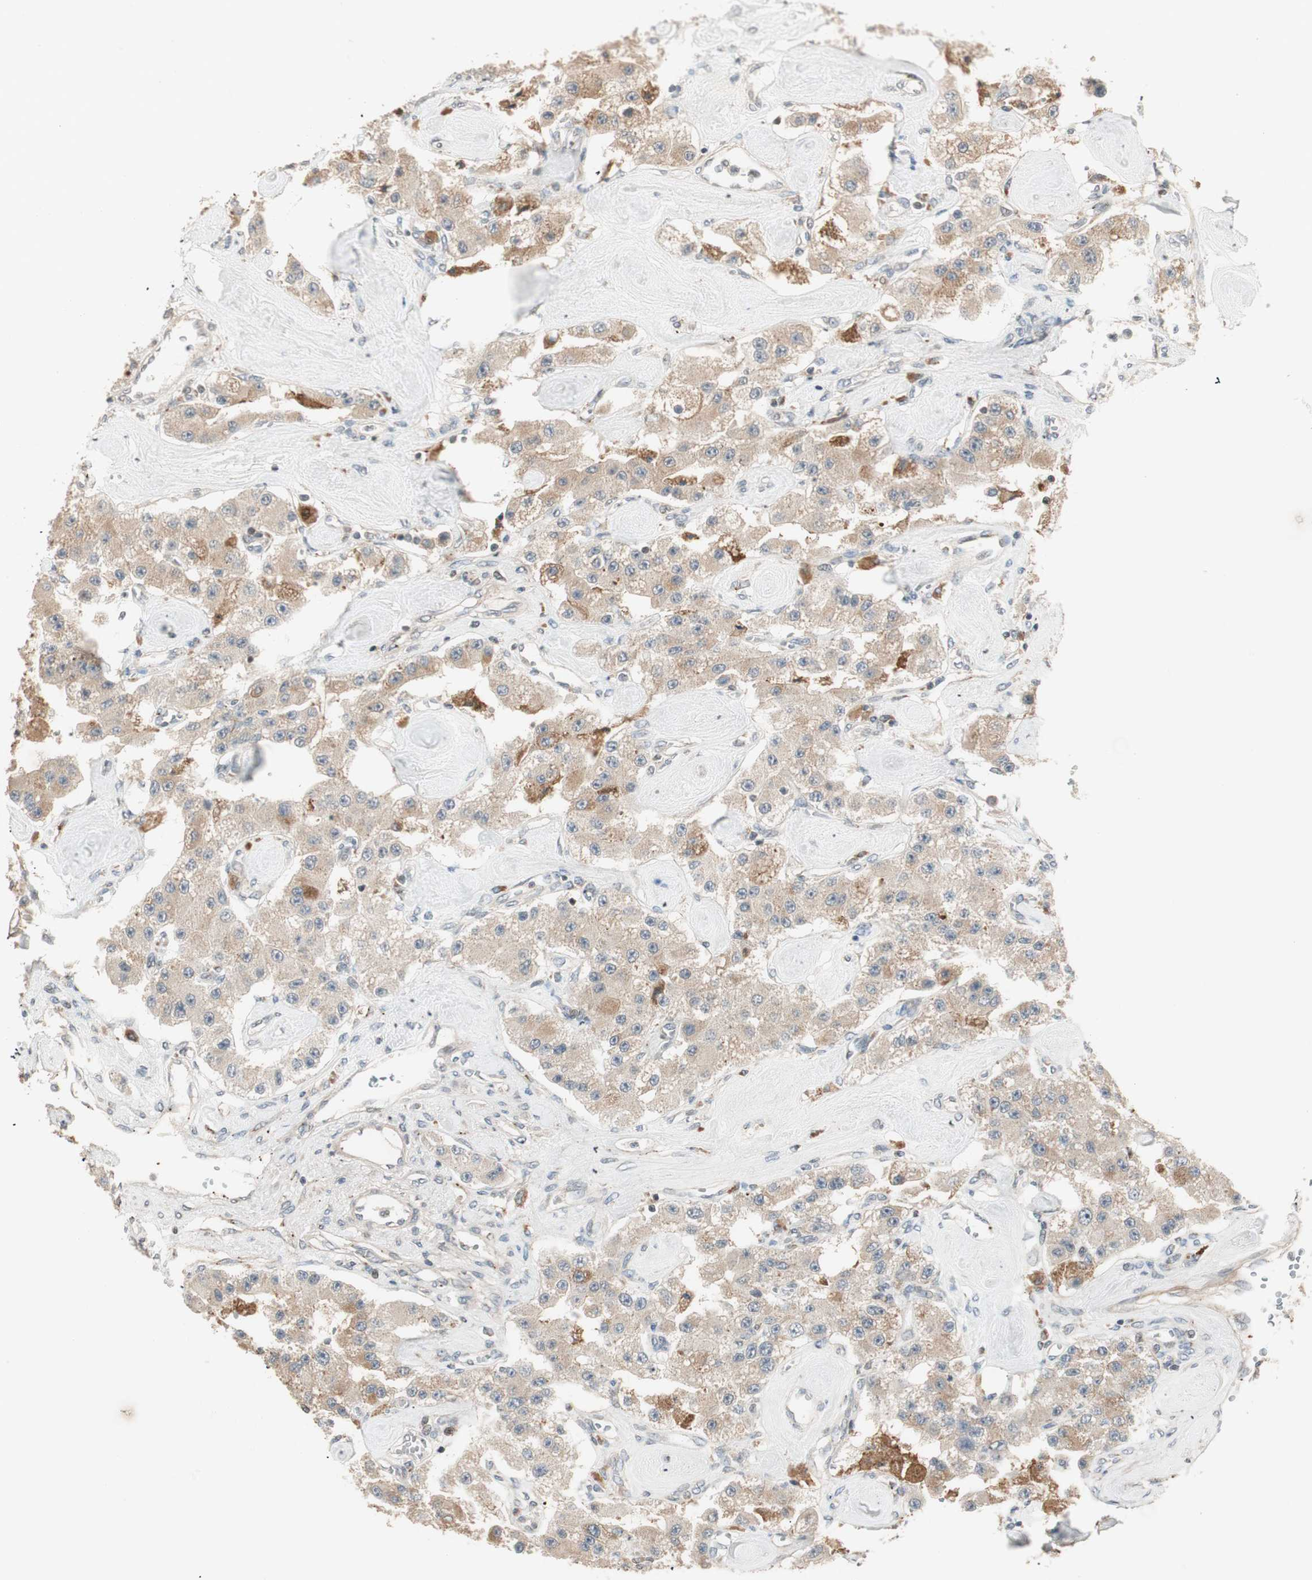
{"staining": {"intensity": "weak", "quantity": ">75%", "location": "cytoplasmic/membranous"}, "tissue": "carcinoid", "cell_type": "Tumor cells", "image_type": "cancer", "snomed": [{"axis": "morphology", "description": "Carcinoid, malignant, NOS"}, {"axis": "topography", "description": "Pancreas"}], "caption": "Human malignant carcinoid stained for a protein (brown) exhibits weak cytoplasmic/membranous positive staining in about >75% of tumor cells.", "gene": "SFRP1", "patient": {"sex": "male", "age": 41}}